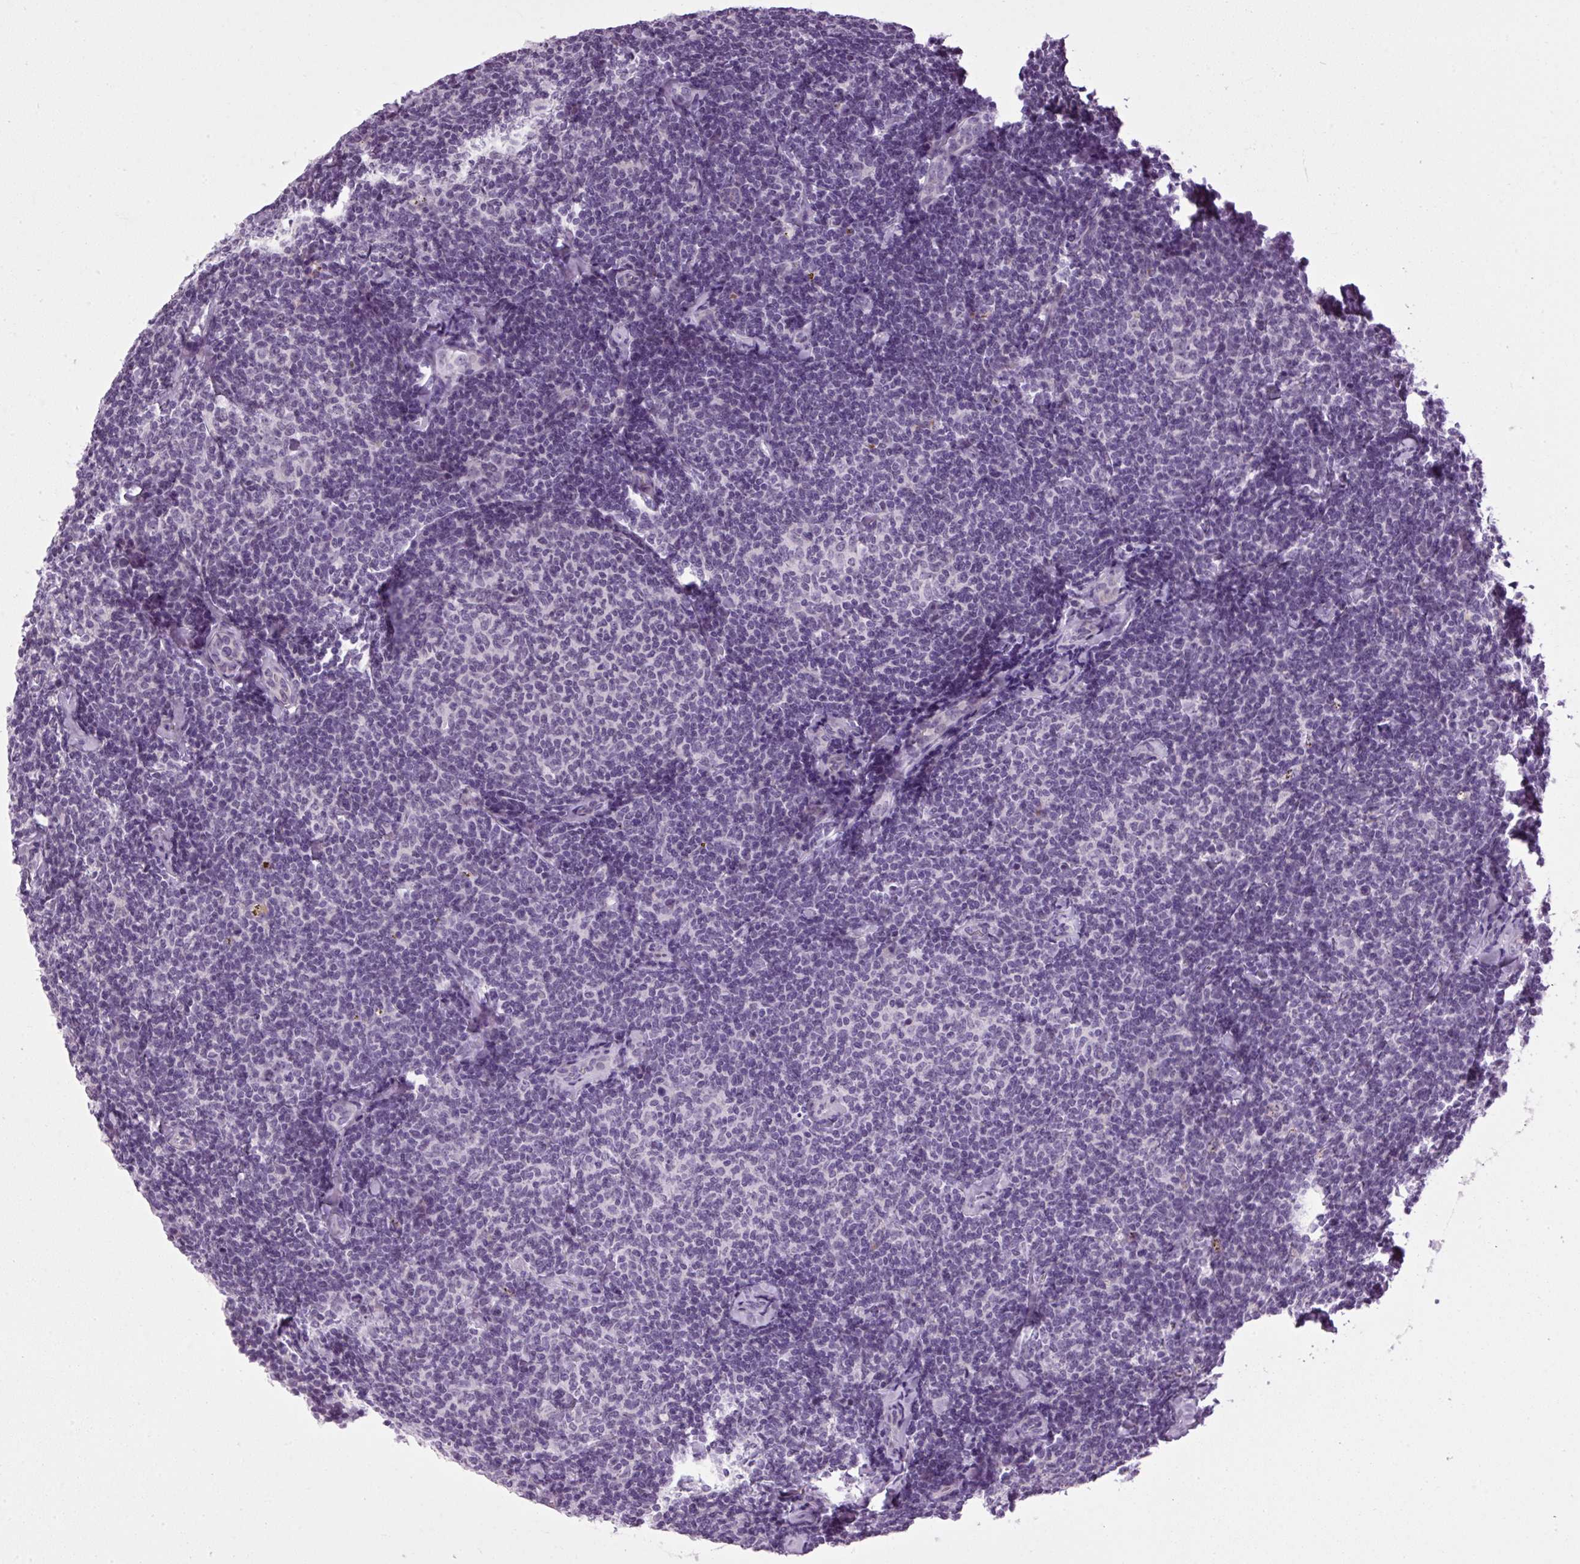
{"staining": {"intensity": "negative", "quantity": "none", "location": "none"}, "tissue": "lymphoma", "cell_type": "Tumor cells", "image_type": "cancer", "snomed": [{"axis": "morphology", "description": "Malignant lymphoma, non-Hodgkin's type, Low grade"}, {"axis": "topography", "description": "Lymph node"}], "caption": "A micrograph of human low-grade malignant lymphoma, non-Hodgkin's type is negative for staining in tumor cells.", "gene": "A1CF", "patient": {"sex": "female", "age": 56}}